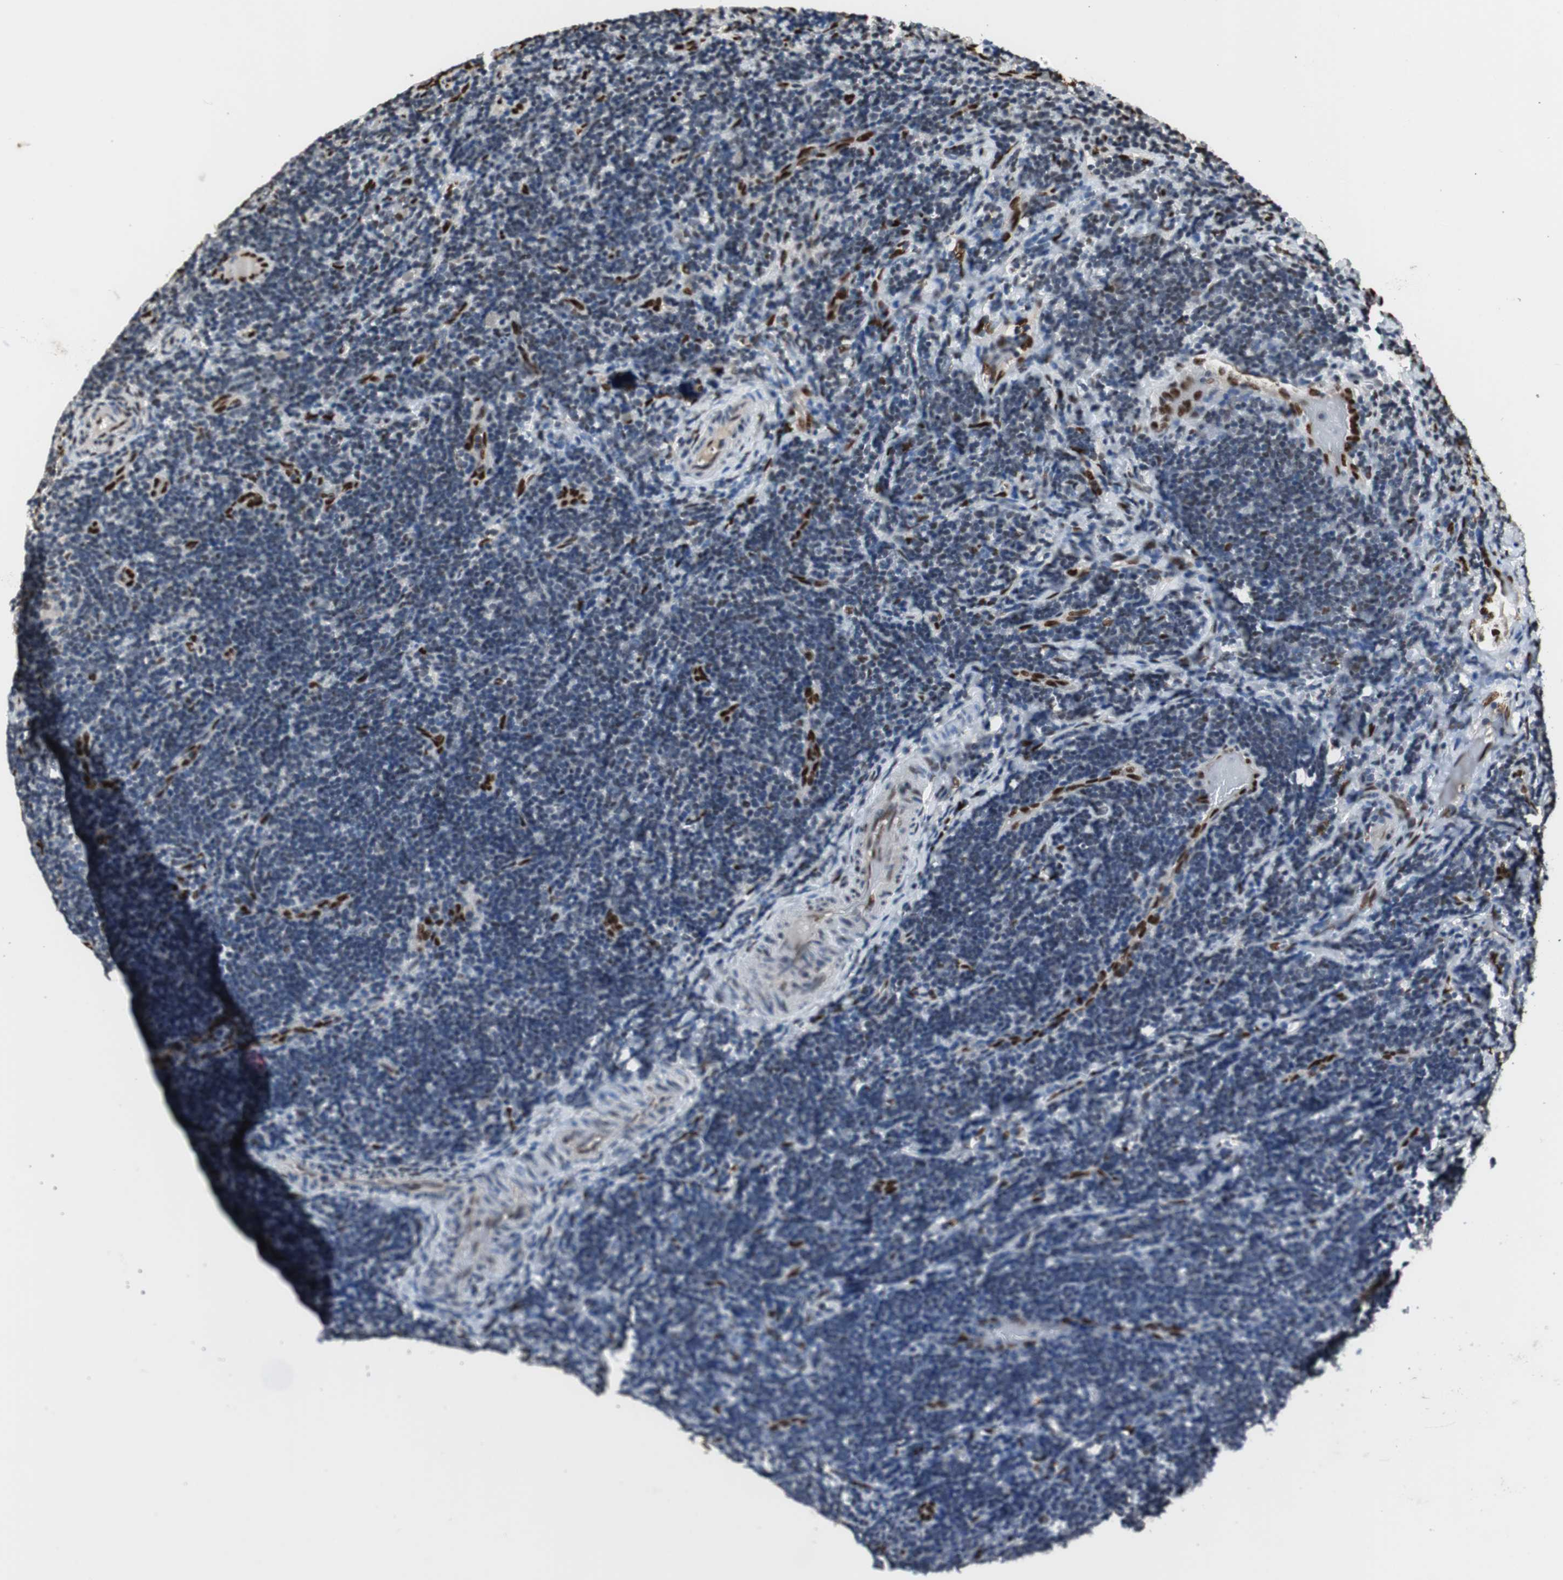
{"staining": {"intensity": "negative", "quantity": "none", "location": "none"}, "tissue": "lymph node", "cell_type": "Germinal center cells", "image_type": "normal", "snomed": [{"axis": "morphology", "description": "Normal tissue, NOS"}, {"axis": "topography", "description": "Lymph node"}], "caption": "Lymph node stained for a protein using immunohistochemistry (IHC) demonstrates no staining germinal center cells.", "gene": "PML", "patient": {"sex": "female", "age": 14}}